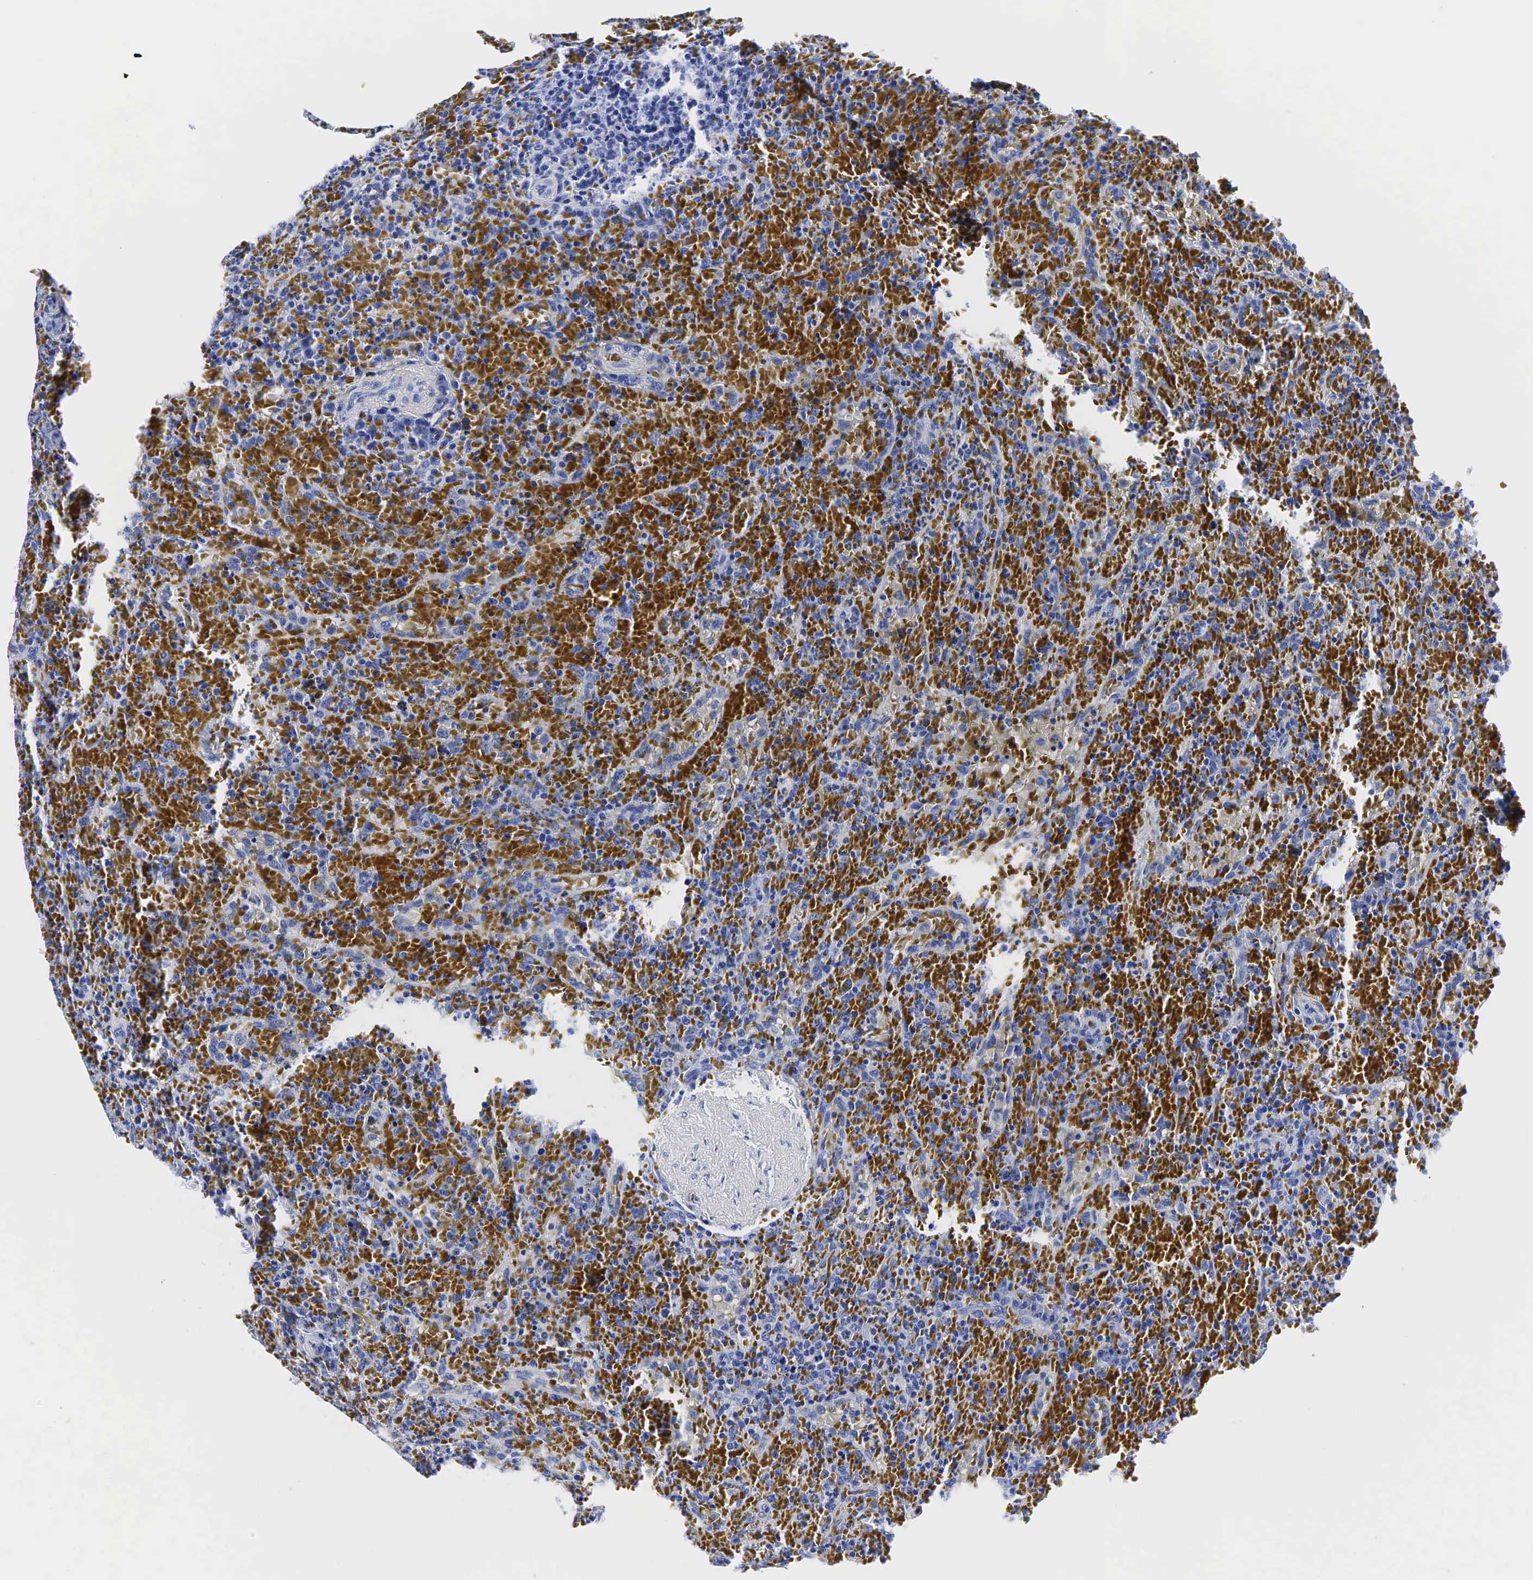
{"staining": {"intensity": "negative", "quantity": "none", "location": "none"}, "tissue": "lymphoma", "cell_type": "Tumor cells", "image_type": "cancer", "snomed": [{"axis": "morphology", "description": "Malignant lymphoma, non-Hodgkin's type, High grade"}, {"axis": "topography", "description": "Spleen"}, {"axis": "topography", "description": "Lymph node"}], "caption": "Immunohistochemistry histopathology image of human high-grade malignant lymphoma, non-Hodgkin's type stained for a protein (brown), which reveals no positivity in tumor cells.", "gene": "TG", "patient": {"sex": "female", "age": 70}}